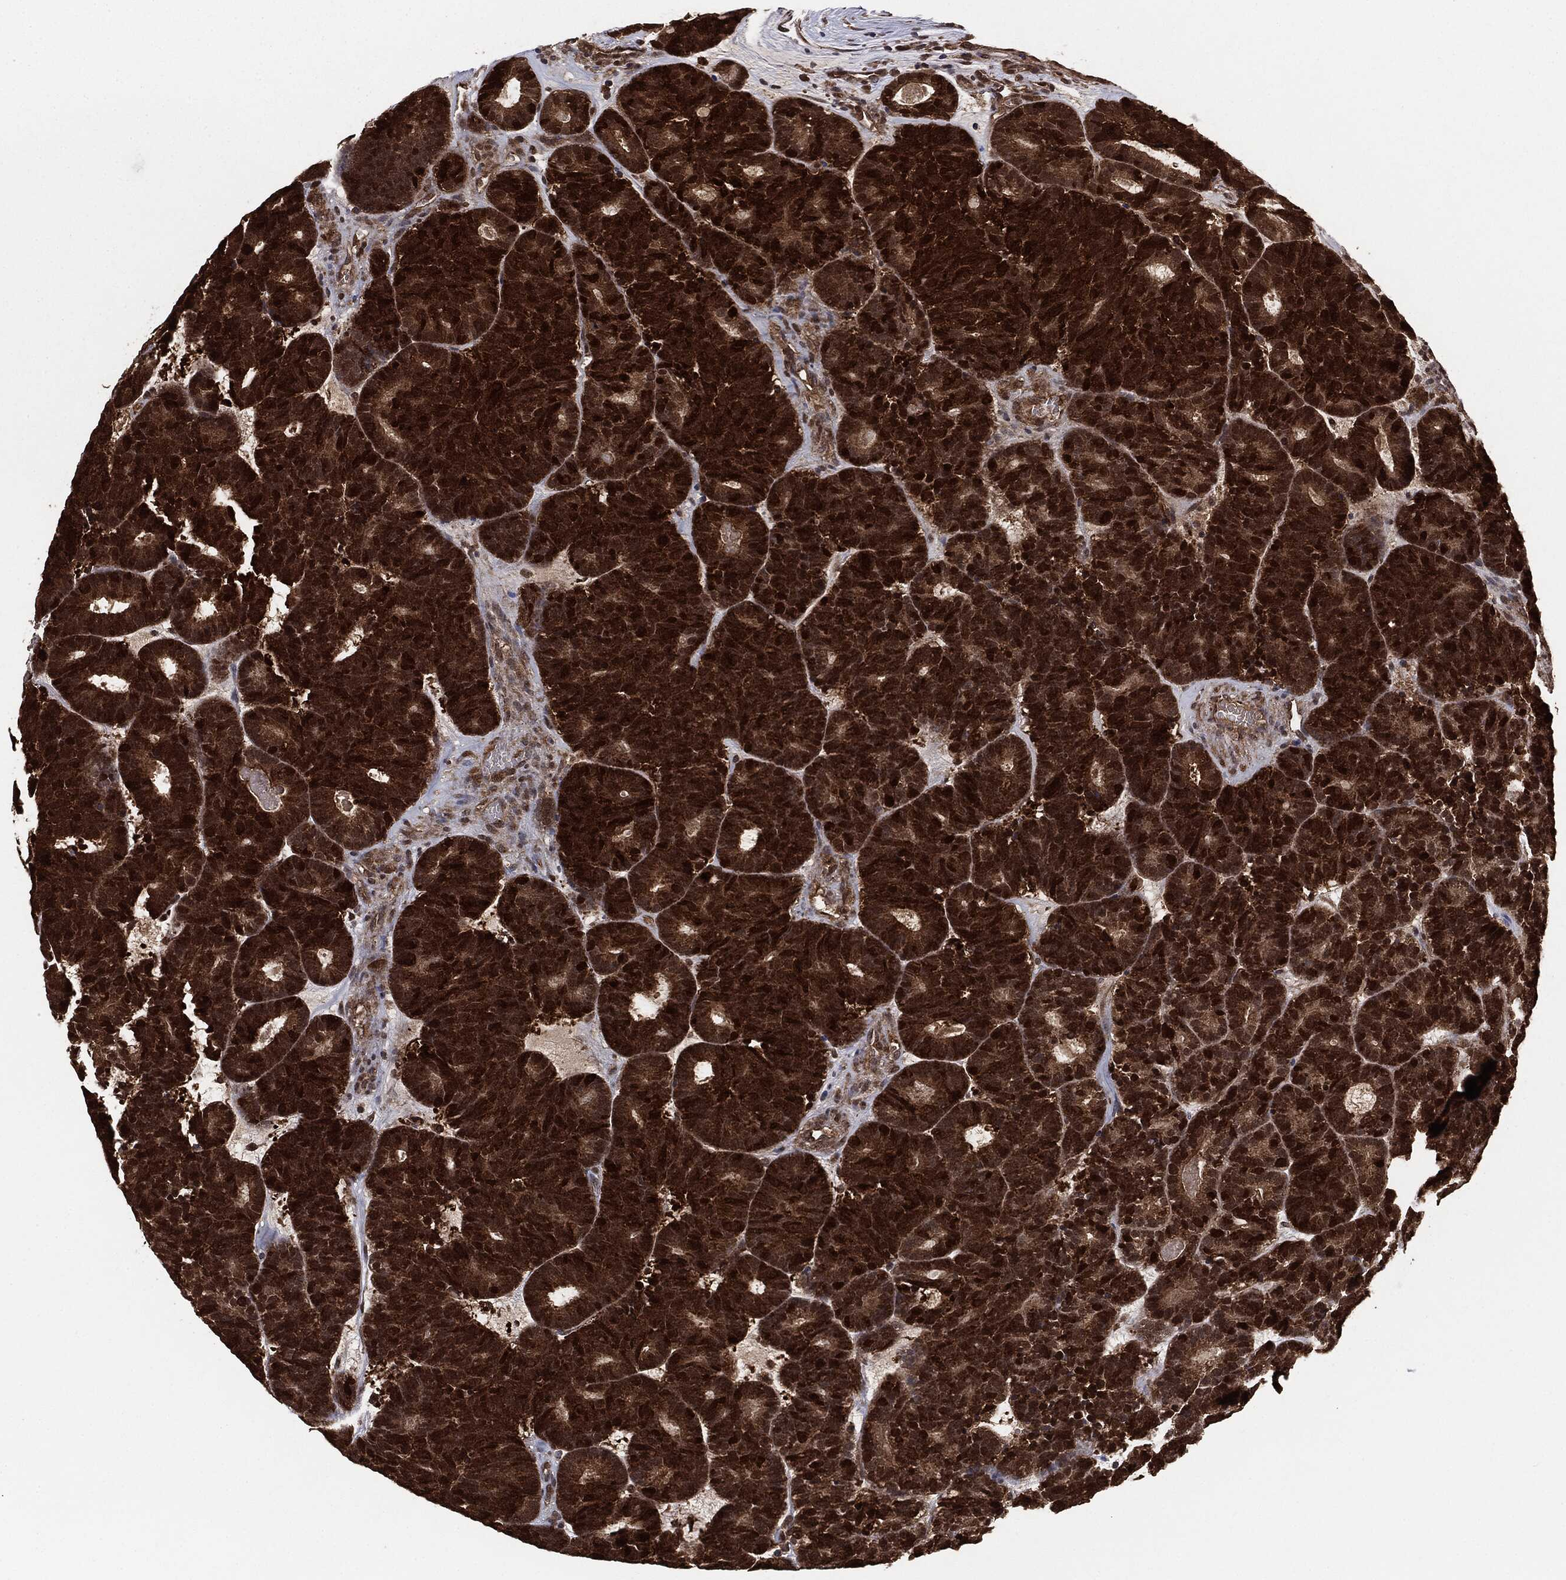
{"staining": {"intensity": "strong", "quantity": ">75%", "location": "cytoplasmic/membranous"}, "tissue": "head and neck cancer", "cell_type": "Tumor cells", "image_type": "cancer", "snomed": [{"axis": "morphology", "description": "Adenocarcinoma, NOS"}, {"axis": "topography", "description": "Head-Neck"}], "caption": "This histopathology image displays immunohistochemistry (IHC) staining of human adenocarcinoma (head and neck), with high strong cytoplasmic/membranous expression in approximately >75% of tumor cells.", "gene": "NME1", "patient": {"sex": "female", "age": 81}}